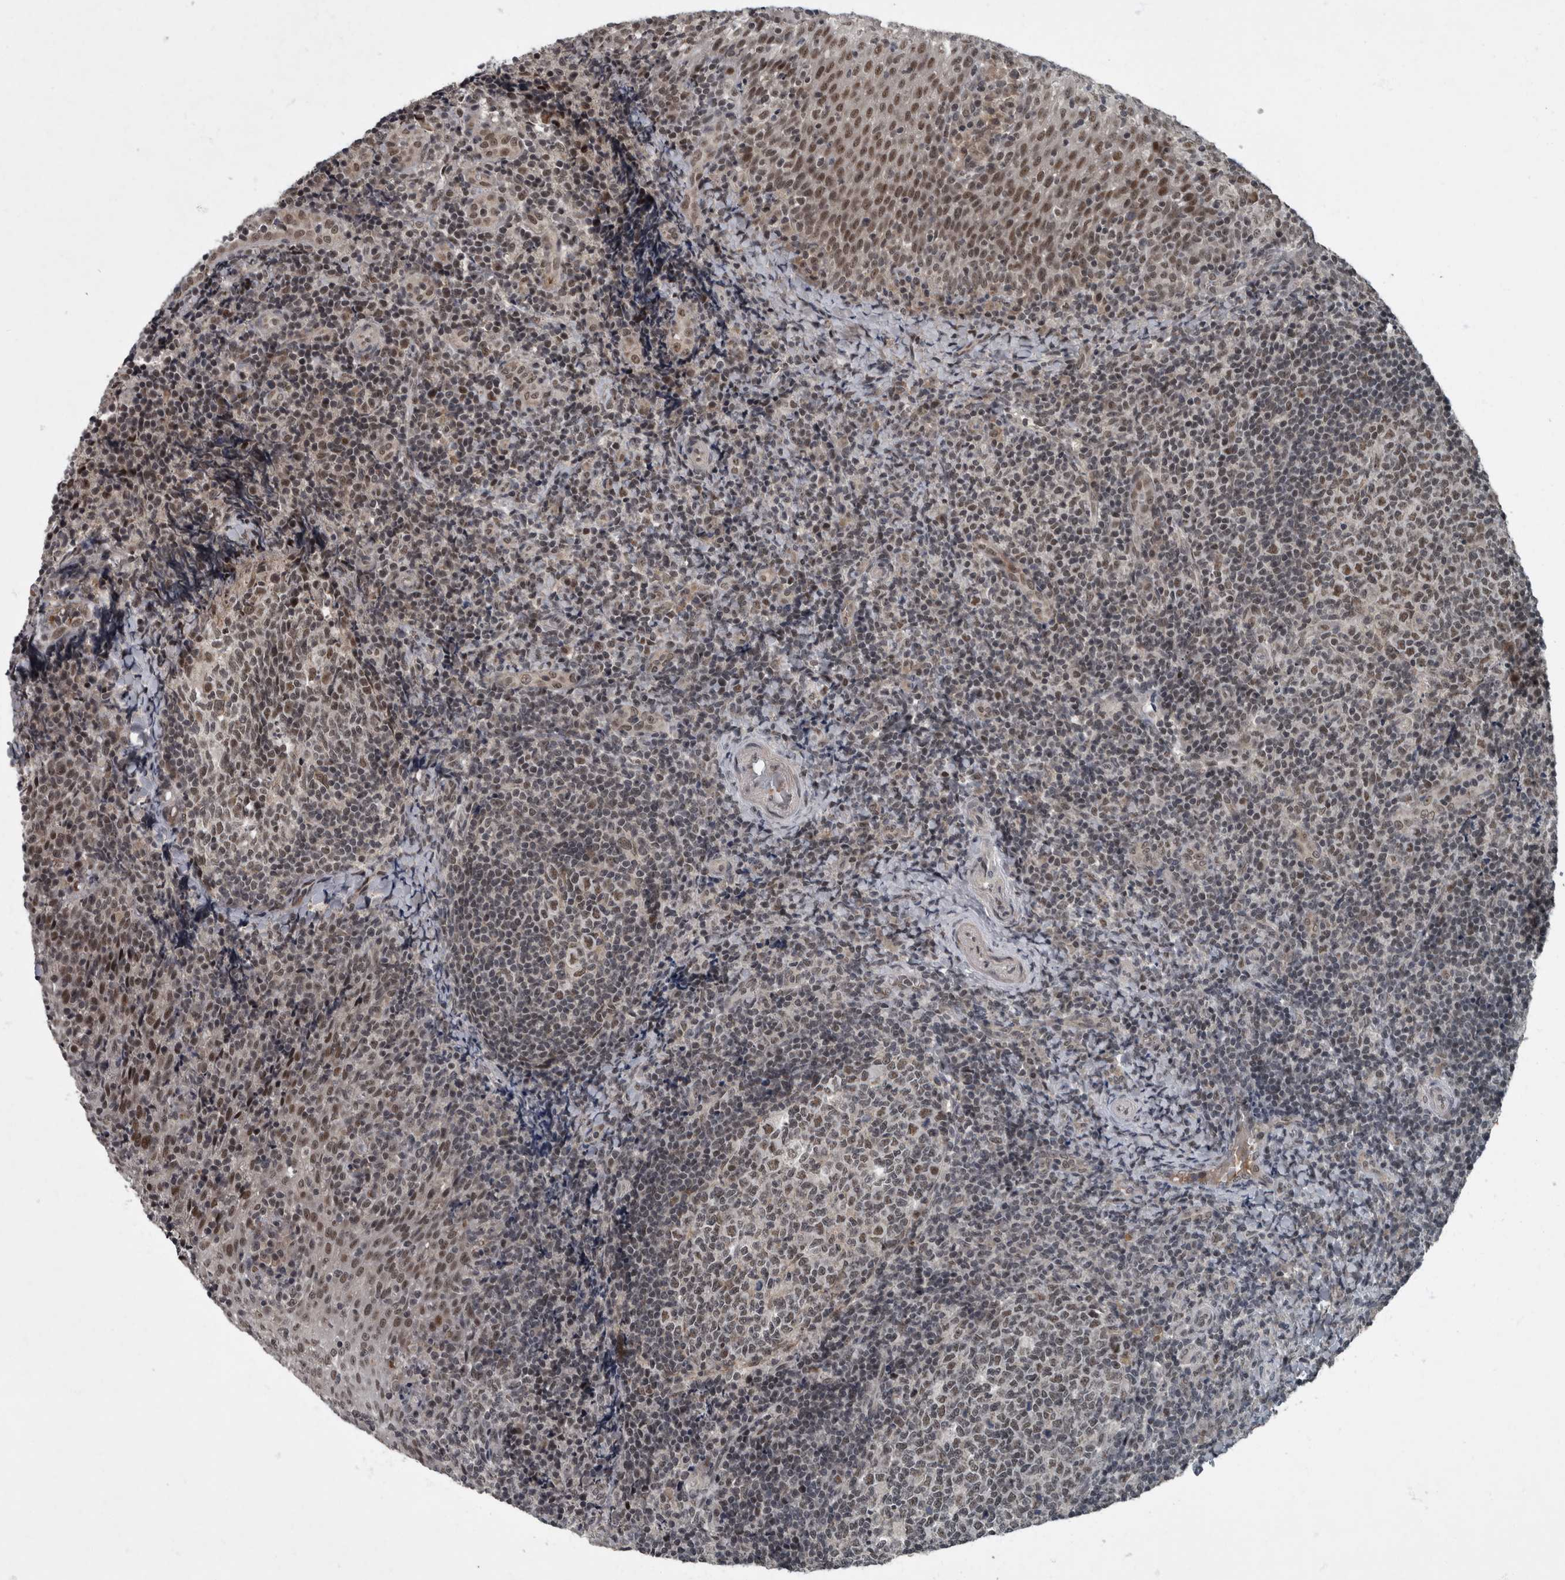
{"staining": {"intensity": "moderate", "quantity": "25%-75%", "location": "nuclear"}, "tissue": "tonsil", "cell_type": "Germinal center cells", "image_type": "normal", "snomed": [{"axis": "morphology", "description": "Normal tissue, NOS"}, {"axis": "topography", "description": "Tonsil"}], "caption": "Immunohistochemical staining of unremarkable human tonsil reveals moderate nuclear protein staining in about 25%-75% of germinal center cells.", "gene": "WDR33", "patient": {"sex": "female", "age": 19}}